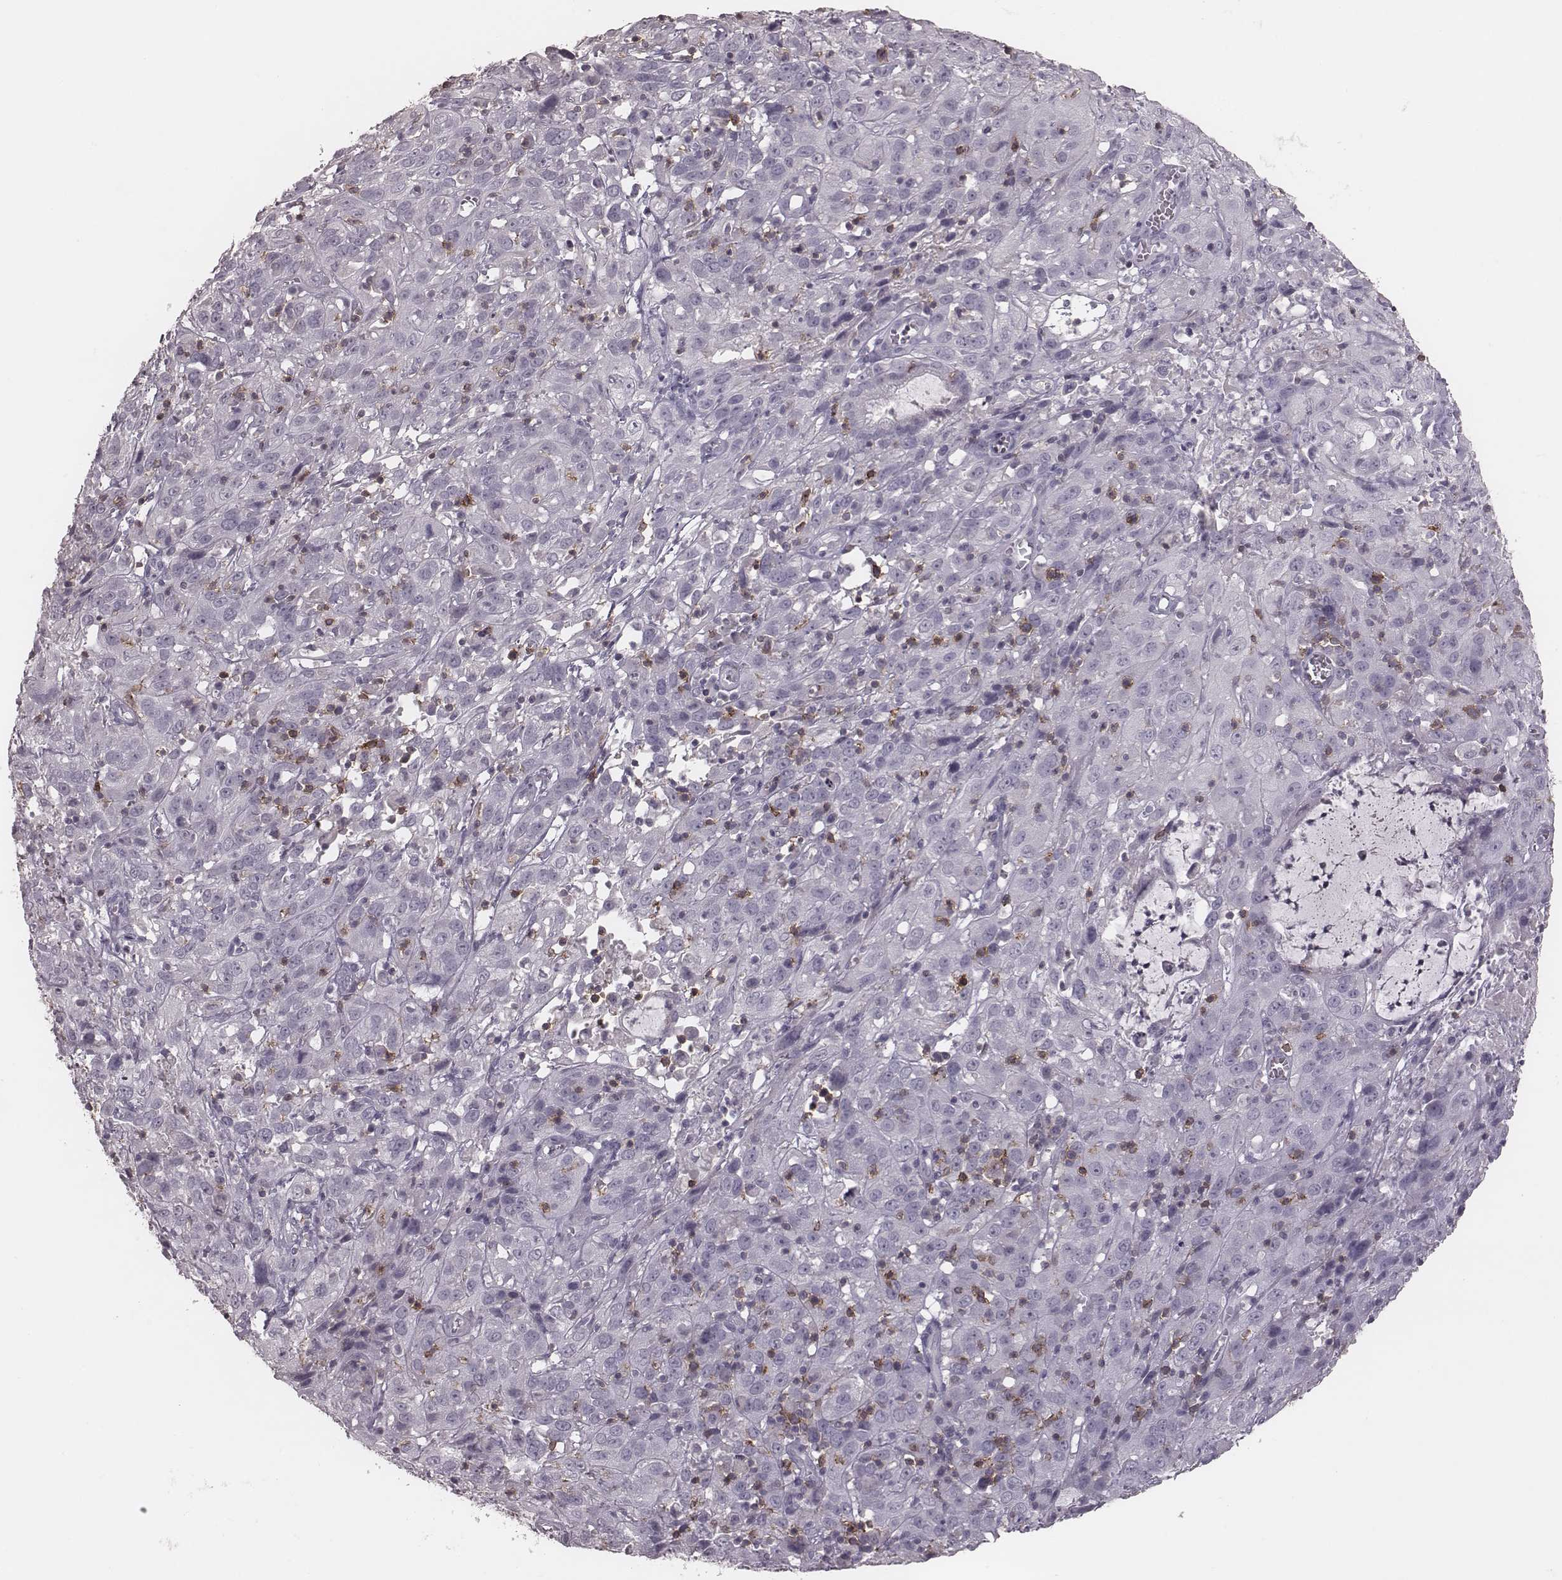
{"staining": {"intensity": "negative", "quantity": "none", "location": "none"}, "tissue": "cervical cancer", "cell_type": "Tumor cells", "image_type": "cancer", "snomed": [{"axis": "morphology", "description": "Squamous cell carcinoma, NOS"}, {"axis": "topography", "description": "Cervix"}], "caption": "Tumor cells are negative for brown protein staining in squamous cell carcinoma (cervical).", "gene": "PDCD1", "patient": {"sex": "female", "age": 32}}